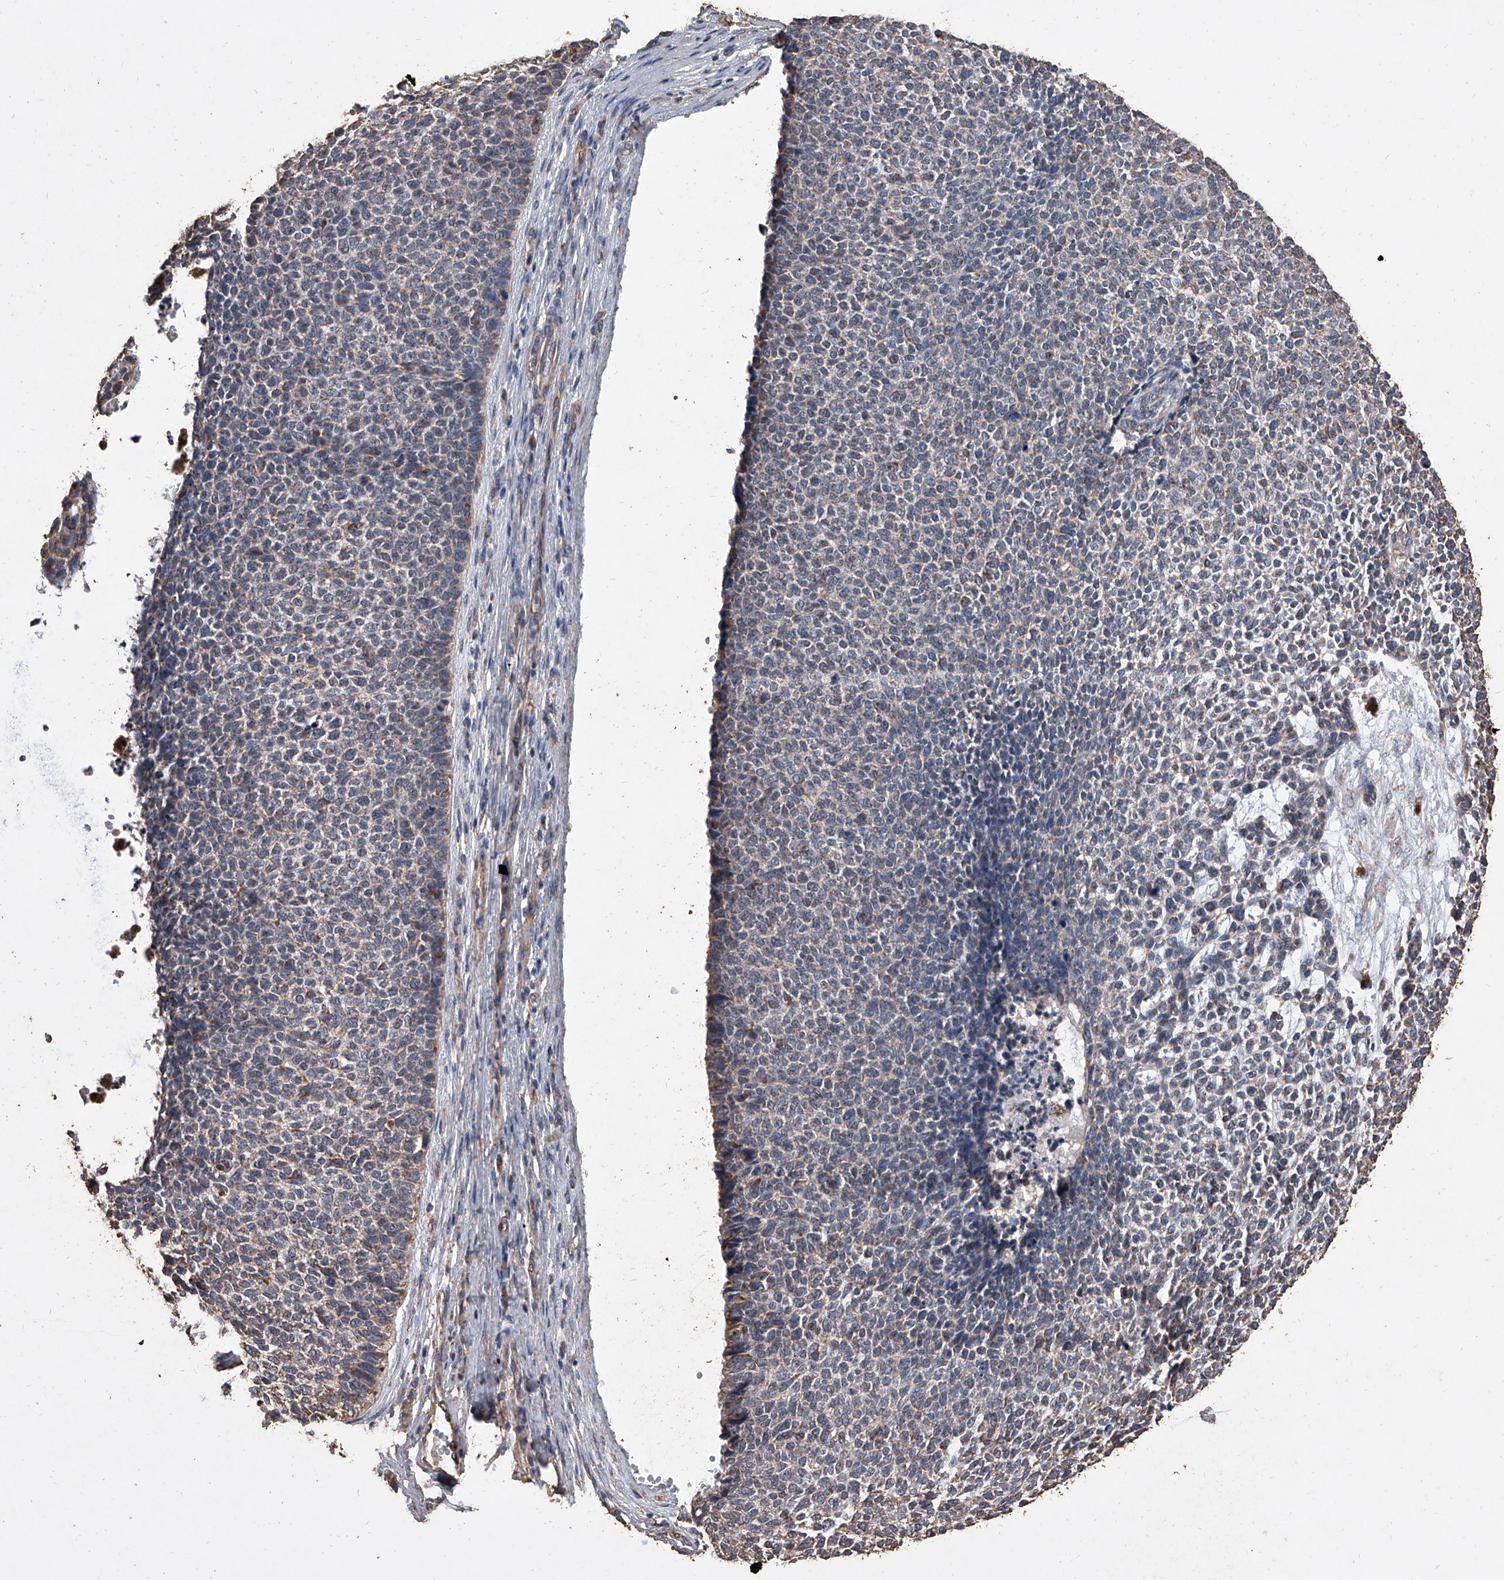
{"staining": {"intensity": "moderate", "quantity": "<25%", "location": "cytoplasmic/membranous"}, "tissue": "skin cancer", "cell_type": "Tumor cells", "image_type": "cancer", "snomed": [{"axis": "morphology", "description": "Basal cell carcinoma"}, {"axis": "topography", "description": "Skin"}], "caption": "Human skin cancer (basal cell carcinoma) stained for a protein (brown) shows moderate cytoplasmic/membranous positive expression in about <25% of tumor cells.", "gene": "MRPL28", "patient": {"sex": "female", "age": 84}}